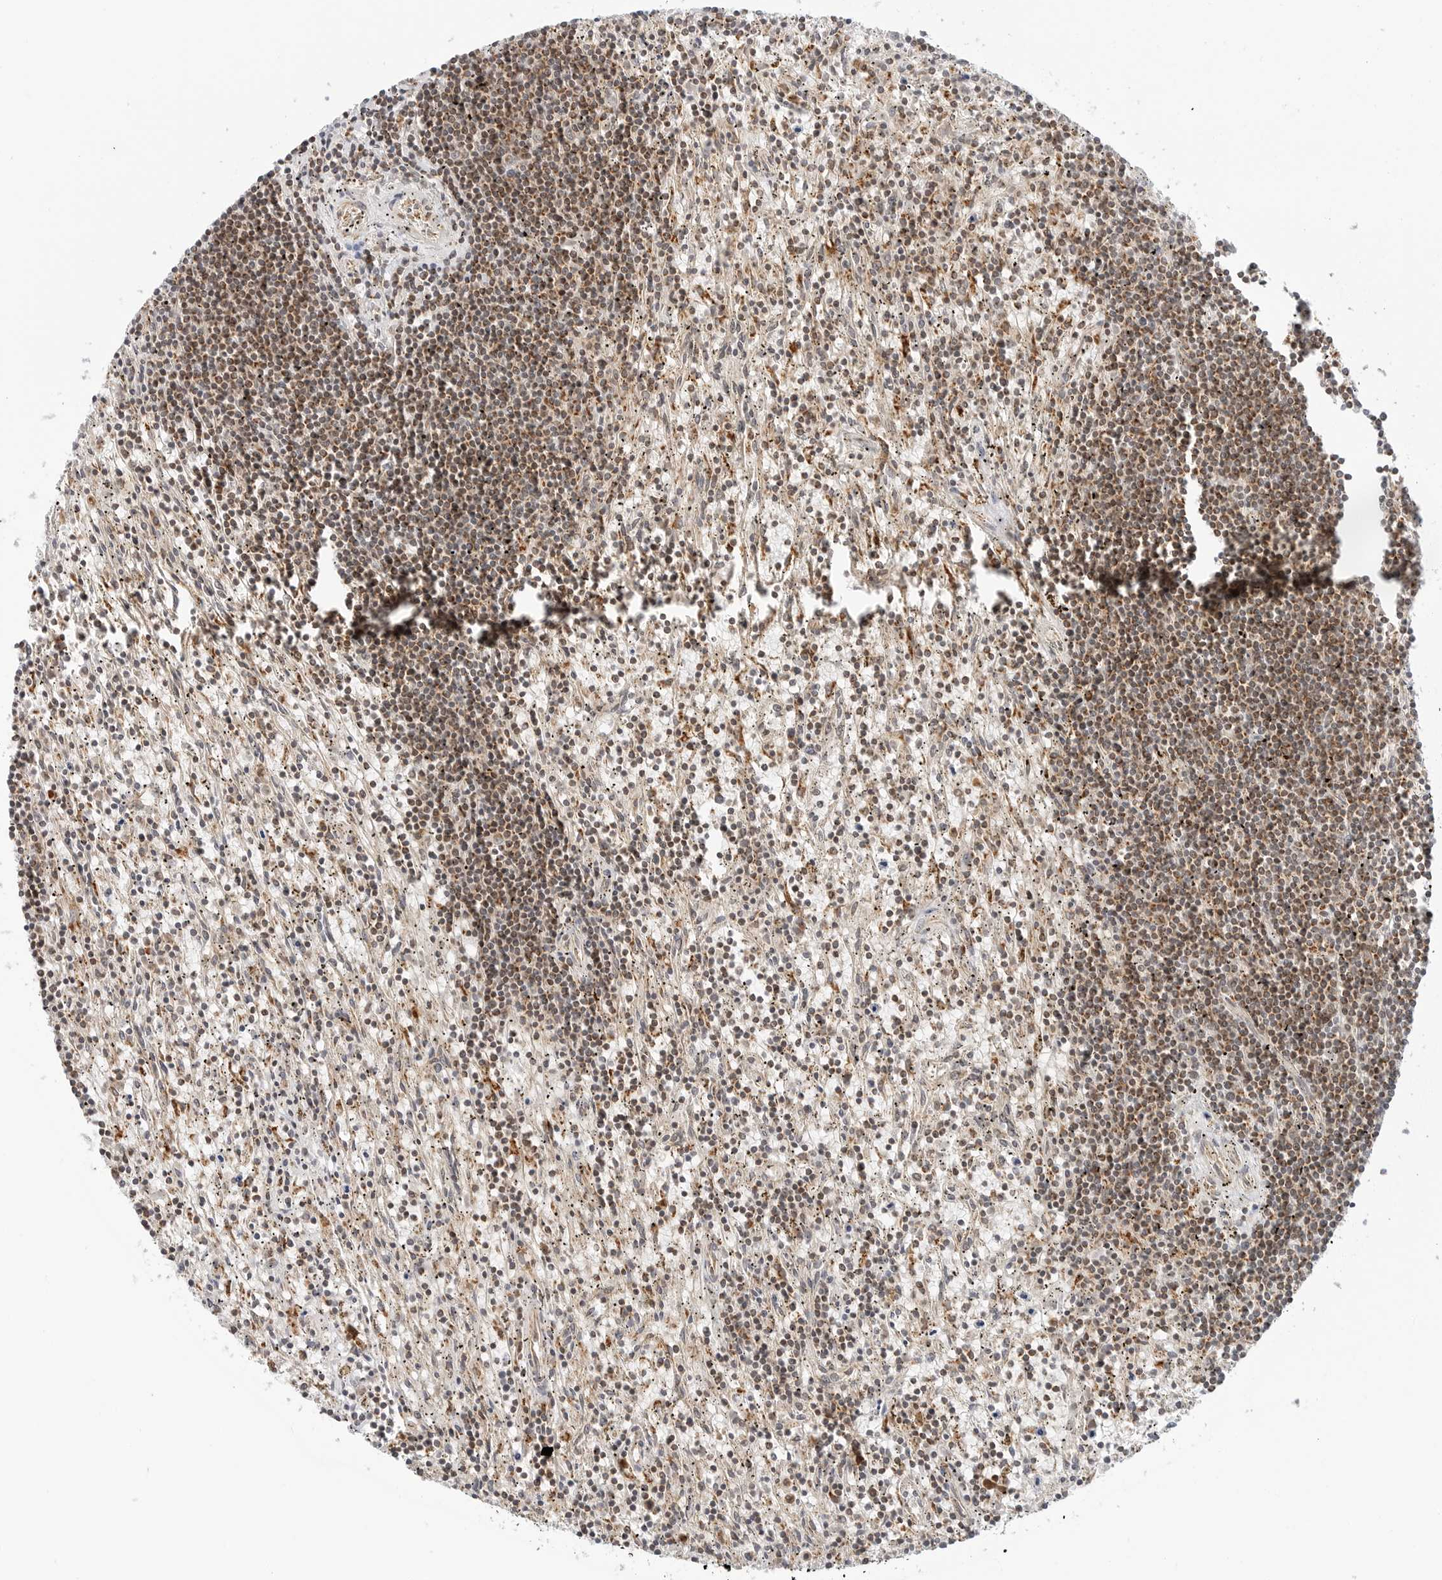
{"staining": {"intensity": "moderate", "quantity": "25%-75%", "location": "cytoplasmic/membranous"}, "tissue": "lymphoma", "cell_type": "Tumor cells", "image_type": "cancer", "snomed": [{"axis": "morphology", "description": "Malignant lymphoma, non-Hodgkin's type, Low grade"}, {"axis": "topography", "description": "Spleen"}], "caption": "Brown immunohistochemical staining in lymphoma shows moderate cytoplasmic/membranous staining in approximately 25%-75% of tumor cells.", "gene": "DYRK4", "patient": {"sex": "male", "age": 76}}